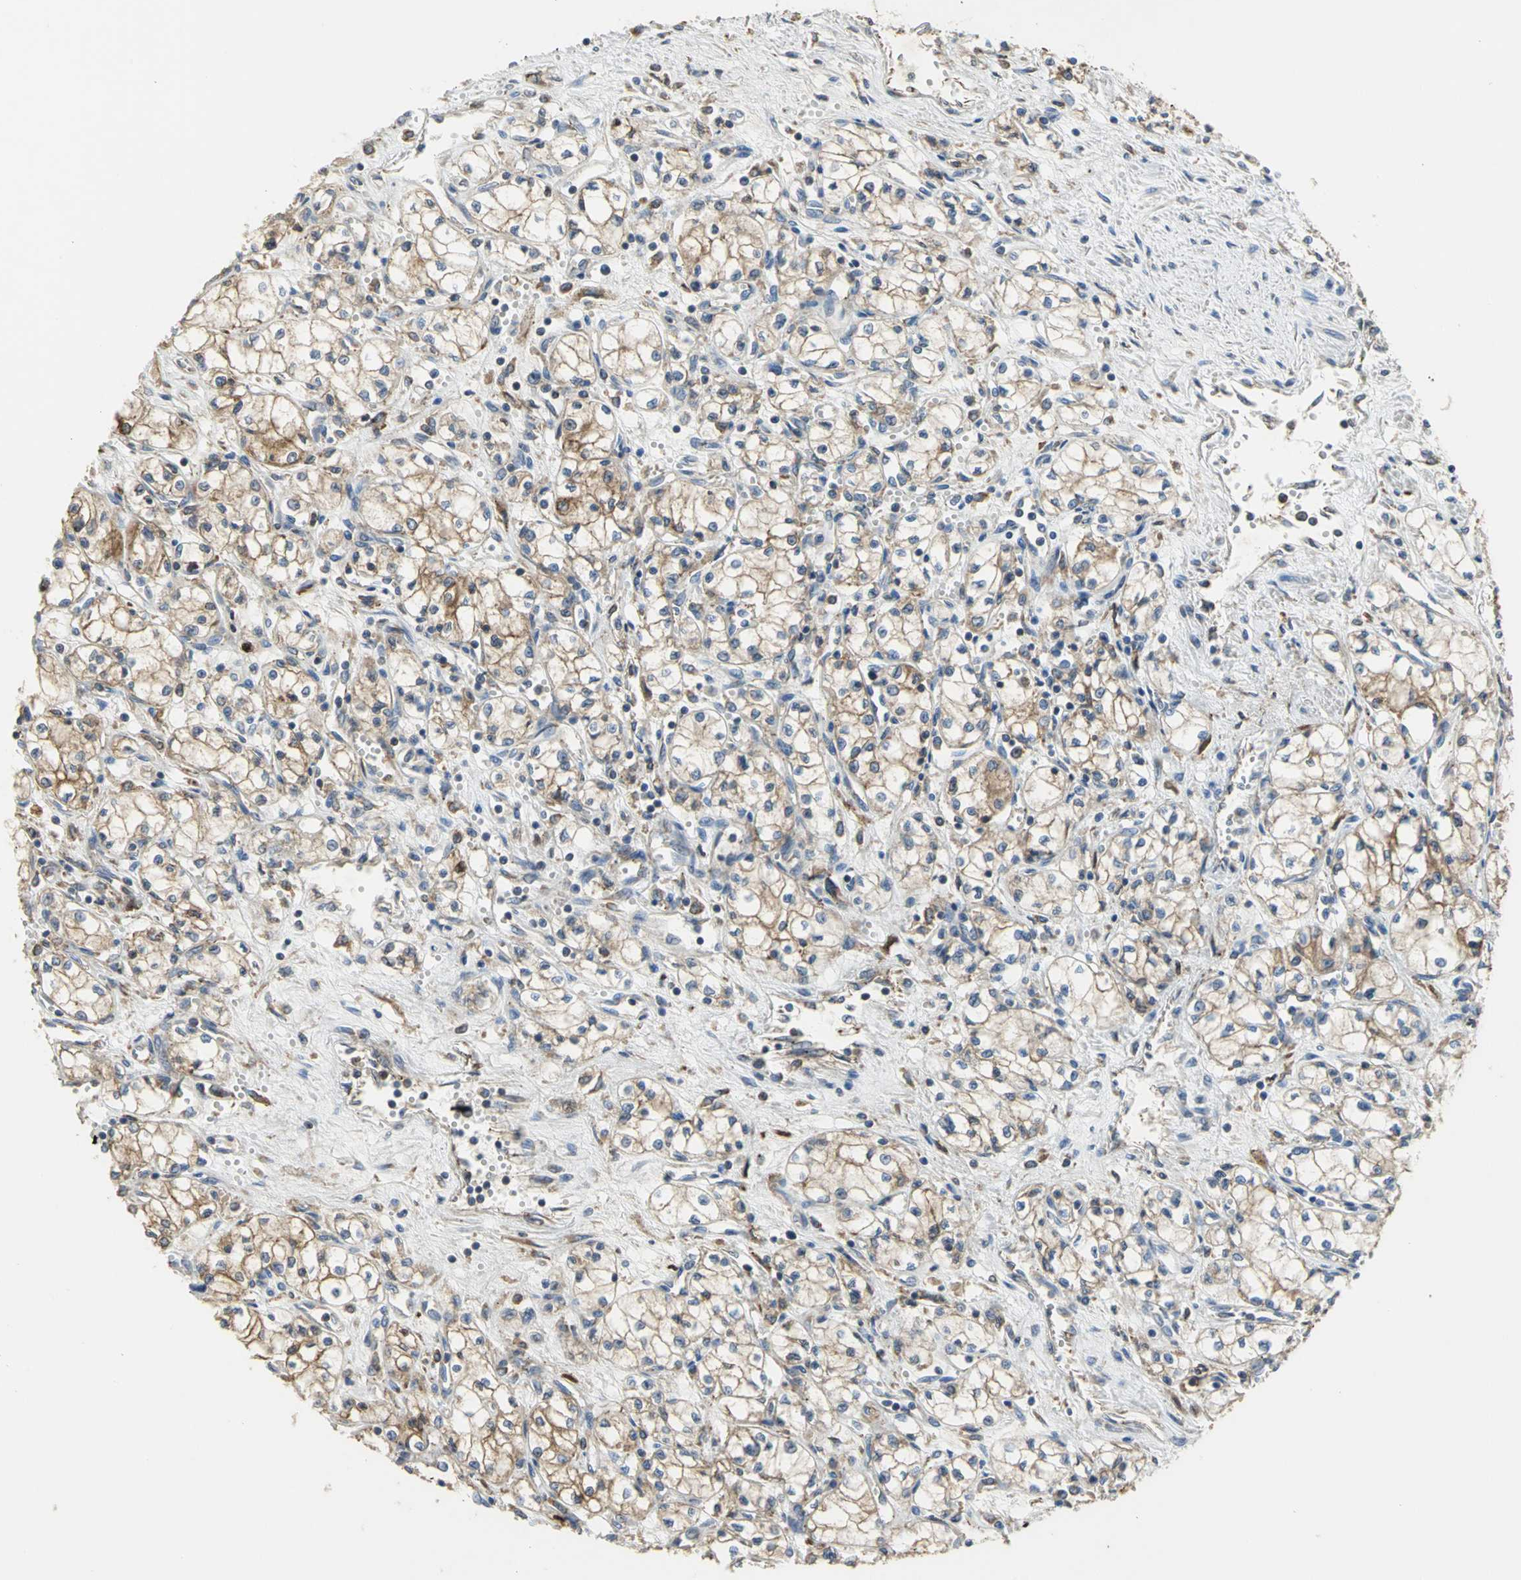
{"staining": {"intensity": "weak", "quantity": ">75%", "location": "cytoplasmic/membranous"}, "tissue": "renal cancer", "cell_type": "Tumor cells", "image_type": "cancer", "snomed": [{"axis": "morphology", "description": "Normal tissue, NOS"}, {"axis": "morphology", "description": "Adenocarcinoma, NOS"}, {"axis": "topography", "description": "Kidney"}], "caption": "This histopathology image demonstrates immunohistochemistry staining of renal cancer, with low weak cytoplasmic/membranous positivity in approximately >75% of tumor cells.", "gene": "SDF2L1", "patient": {"sex": "male", "age": 59}}